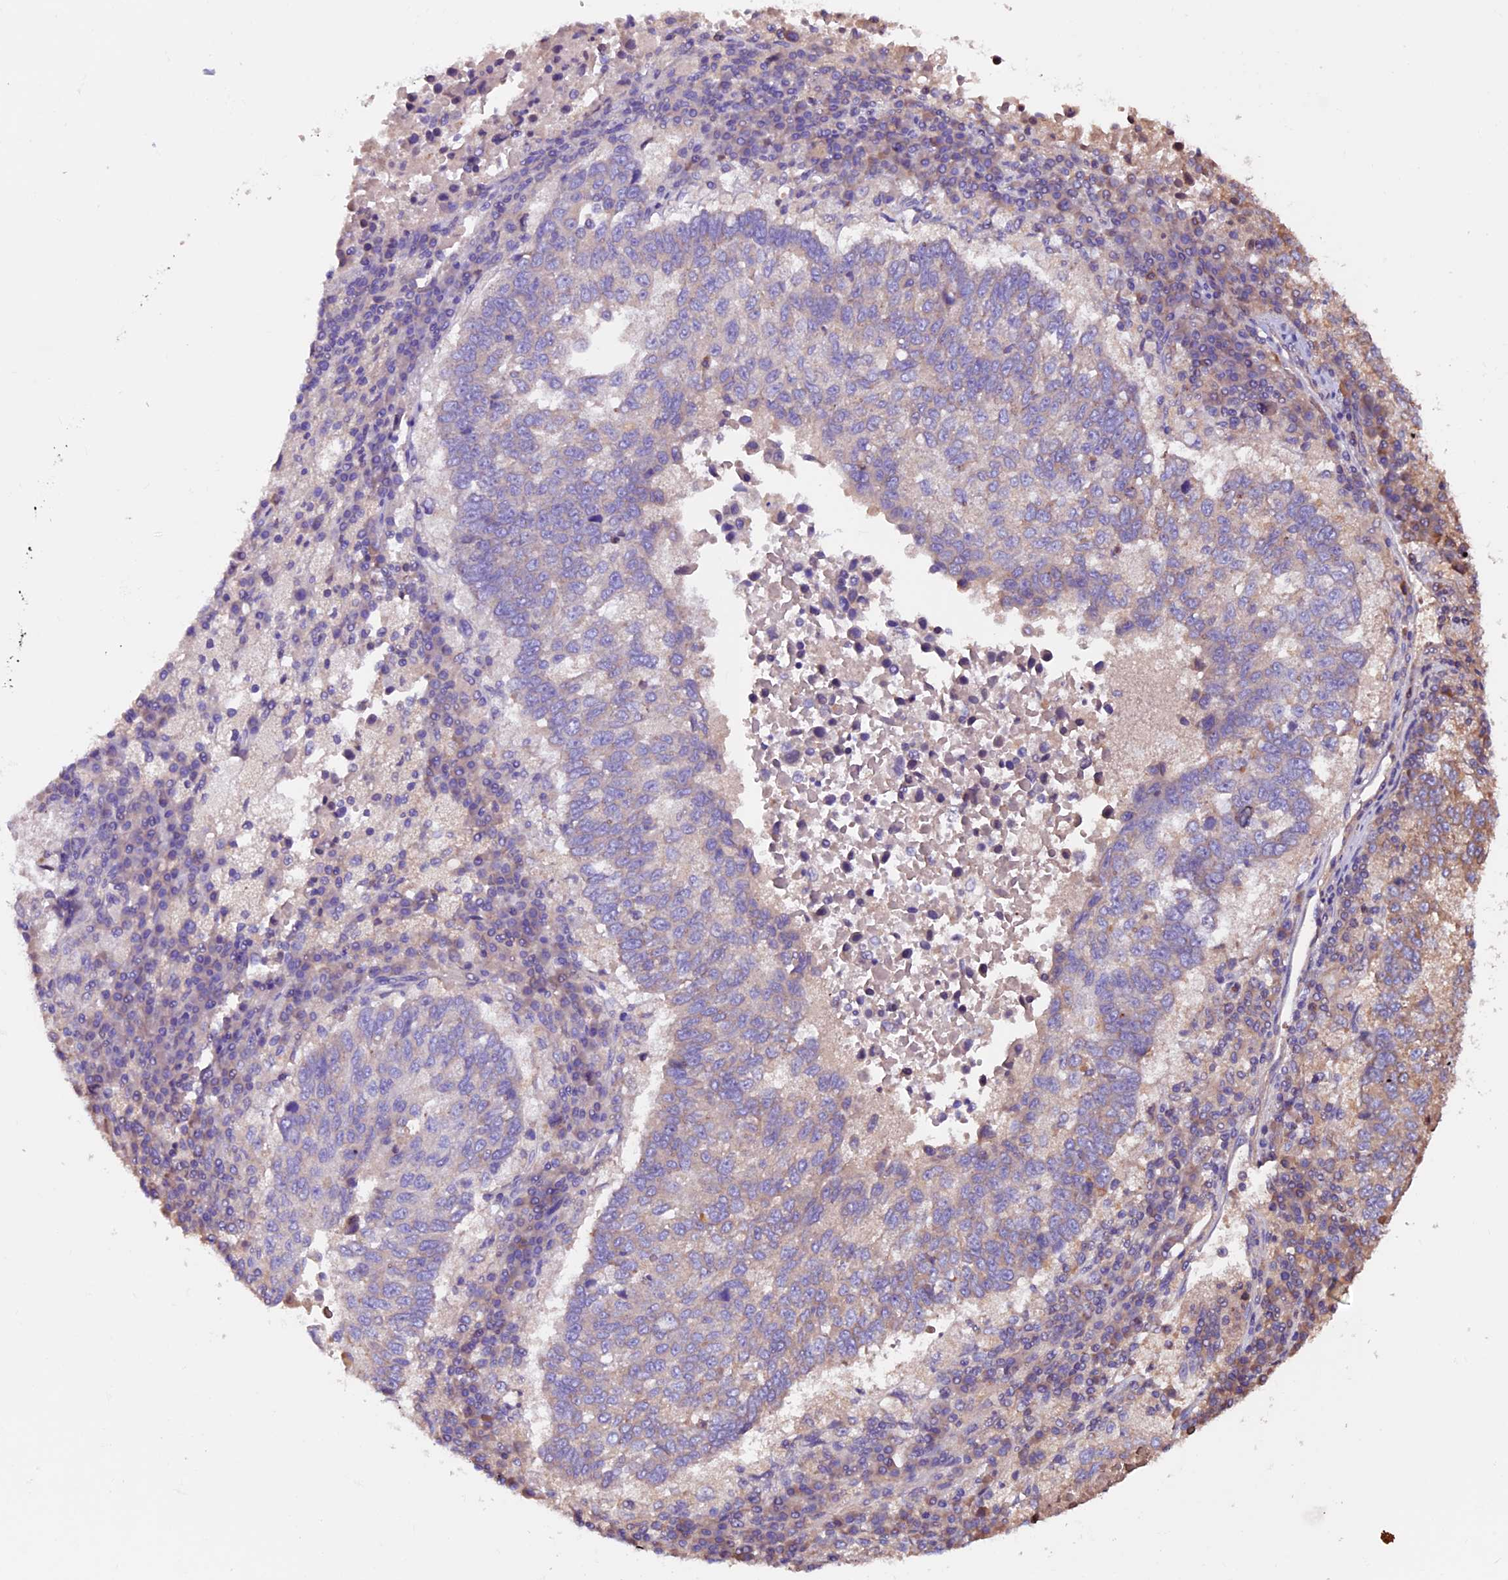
{"staining": {"intensity": "weak", "quantity": "<25%", "location": "cytoplasmic/membranous"}, "tissue": "lung cancer", "cell_type": "Tumor cells", "image_type": "cancer", "snomed": [{"axis": "morphology", "description": "Squamous cell carcinoma, NOS"}, {"axis": "topography", "description": "Lung"}], "caption": "Immunohistochemistry (IHC) of lung cancer (squamous cell carcinoma) reveals no staining in tumor cells.", "gene": "ZNF598", "patient": {"sex": "male", "age": 73}}